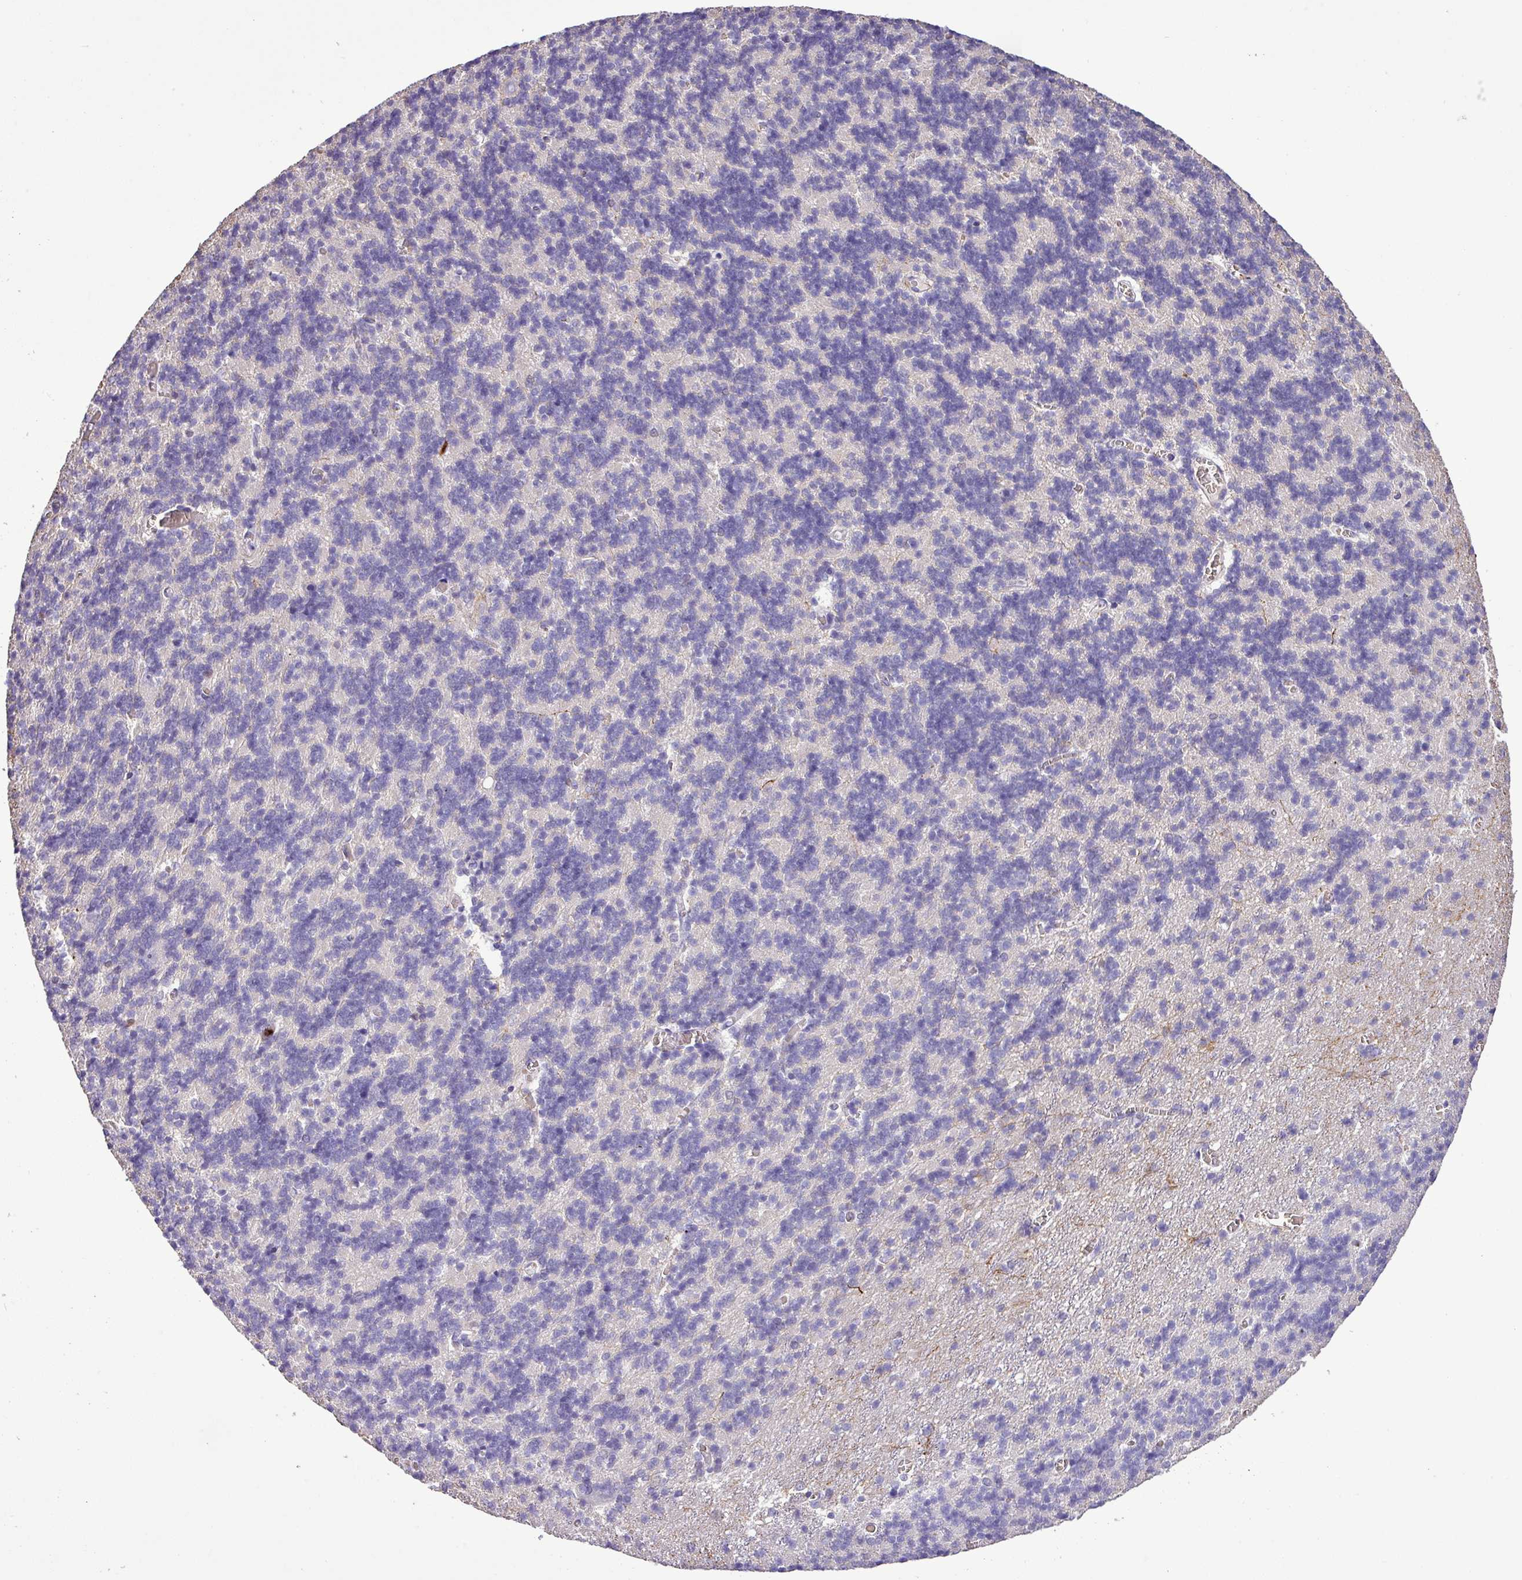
{"staining": {"intensity": "negative", "quantity": "none", "location": "none"}, "tissue": "cerebellum", "cell_type": "Cells in granular layer", "image_type": "normal", "snomed": [{"axis": "morphology", "description": "Normal tissue, NOS"}, {"axis": "topography", "description": "Cerebellum"}], "caption": "Cells in granular layer show no significant expression in benign cerebellum.", "gene": "MGAT4B", "patient": {"sex": "male", "age": 37}}